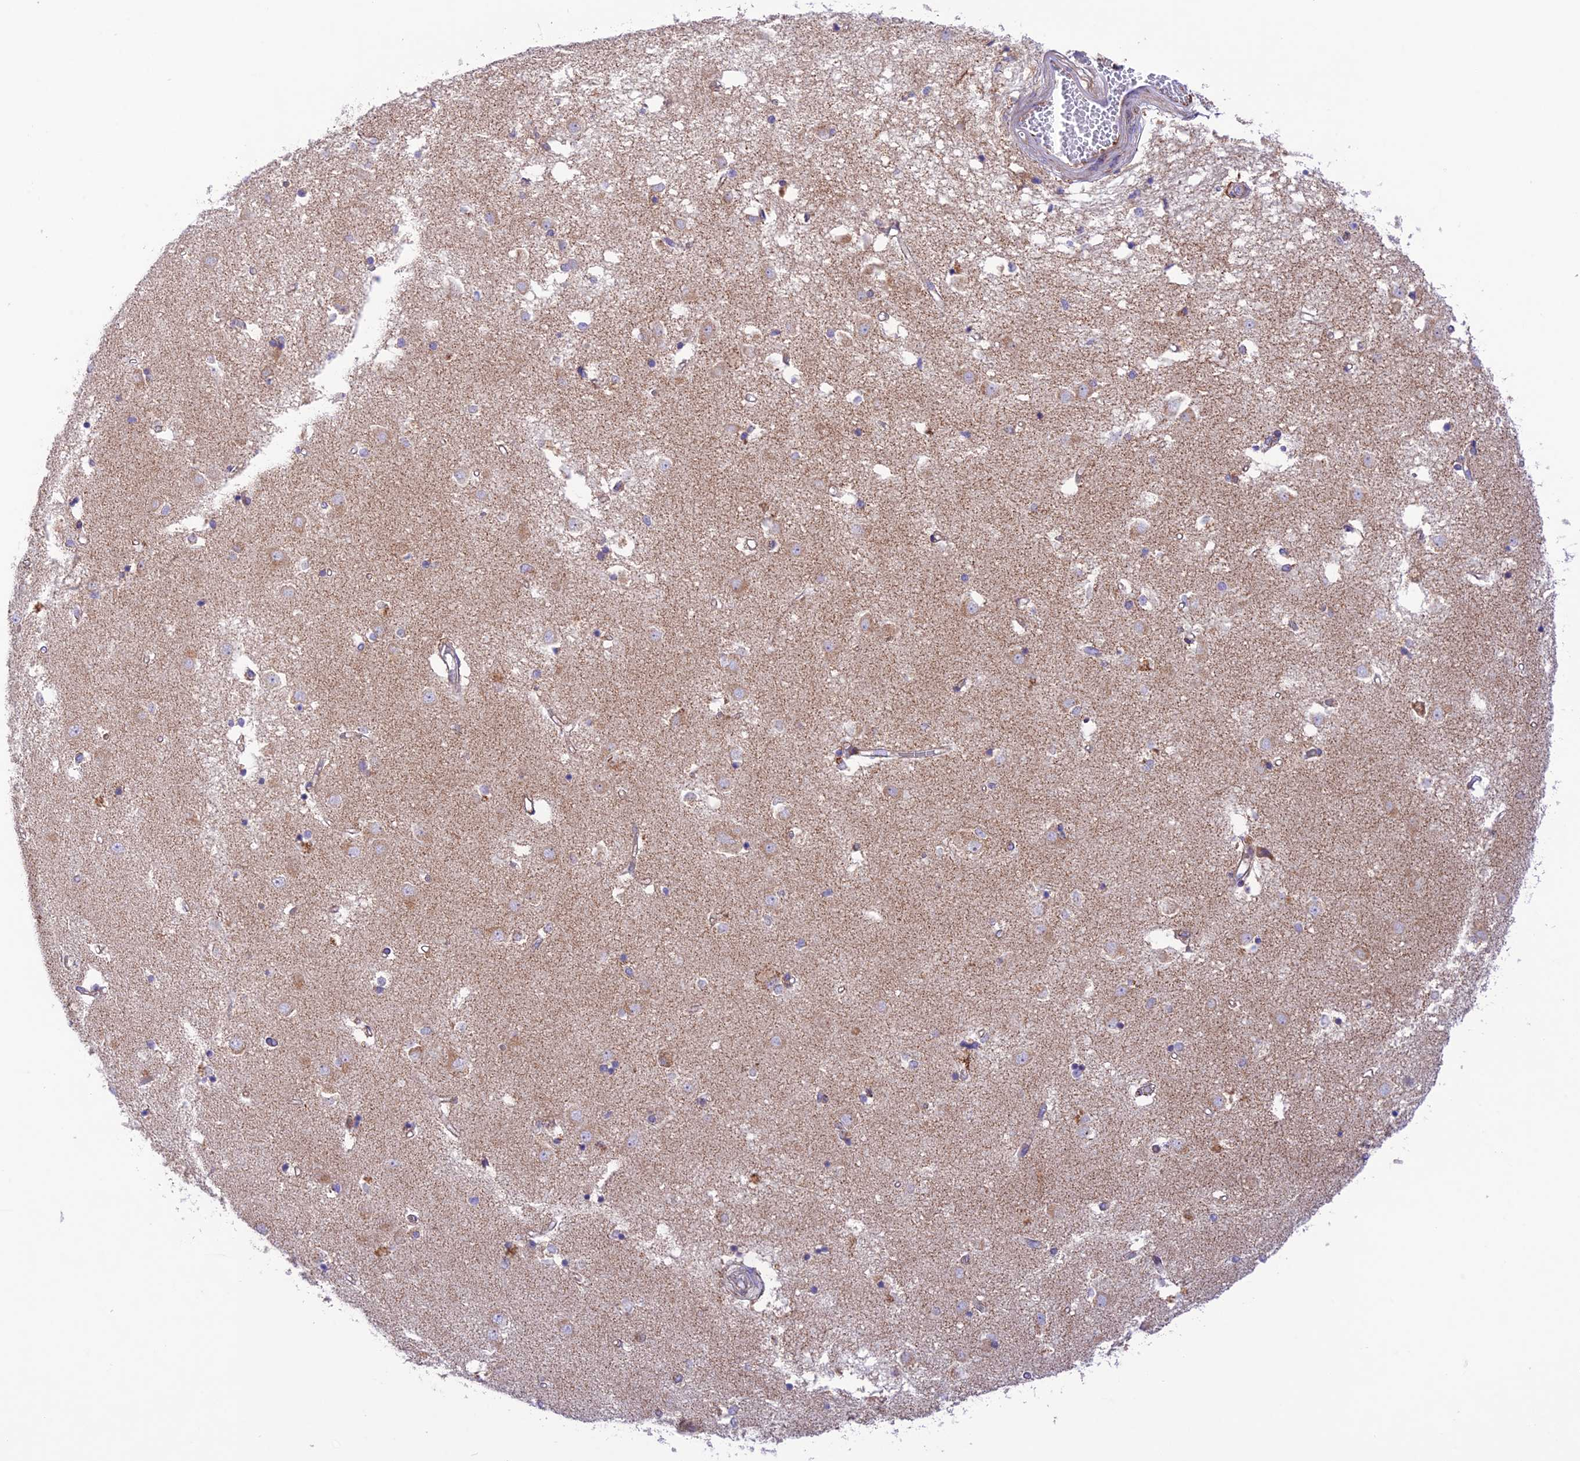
{"staining": {"intensity": "weak", "quantity": "<25%", "location": "cytoplasmic/membranous"}, "tissue": "caudate", "cell_type": "Glial cells", "image_type": "normal", "snomed": [{"axis": "morphology", "description": "Normal tissue, NOS"}, {"axis": "topography", "description": "Lateral ventricle wall"}], "caption": "Caudate was stained to show a protein in brown. There is no significant expression in glial cells. The staining was performed using DAB to visualize the protein expression in brown, while the nuclei were stained in blue with hematoxylin (Magnification: 20x).", "gene": "UAP1L1", "patient": {"sex": "male", "age": 45}}